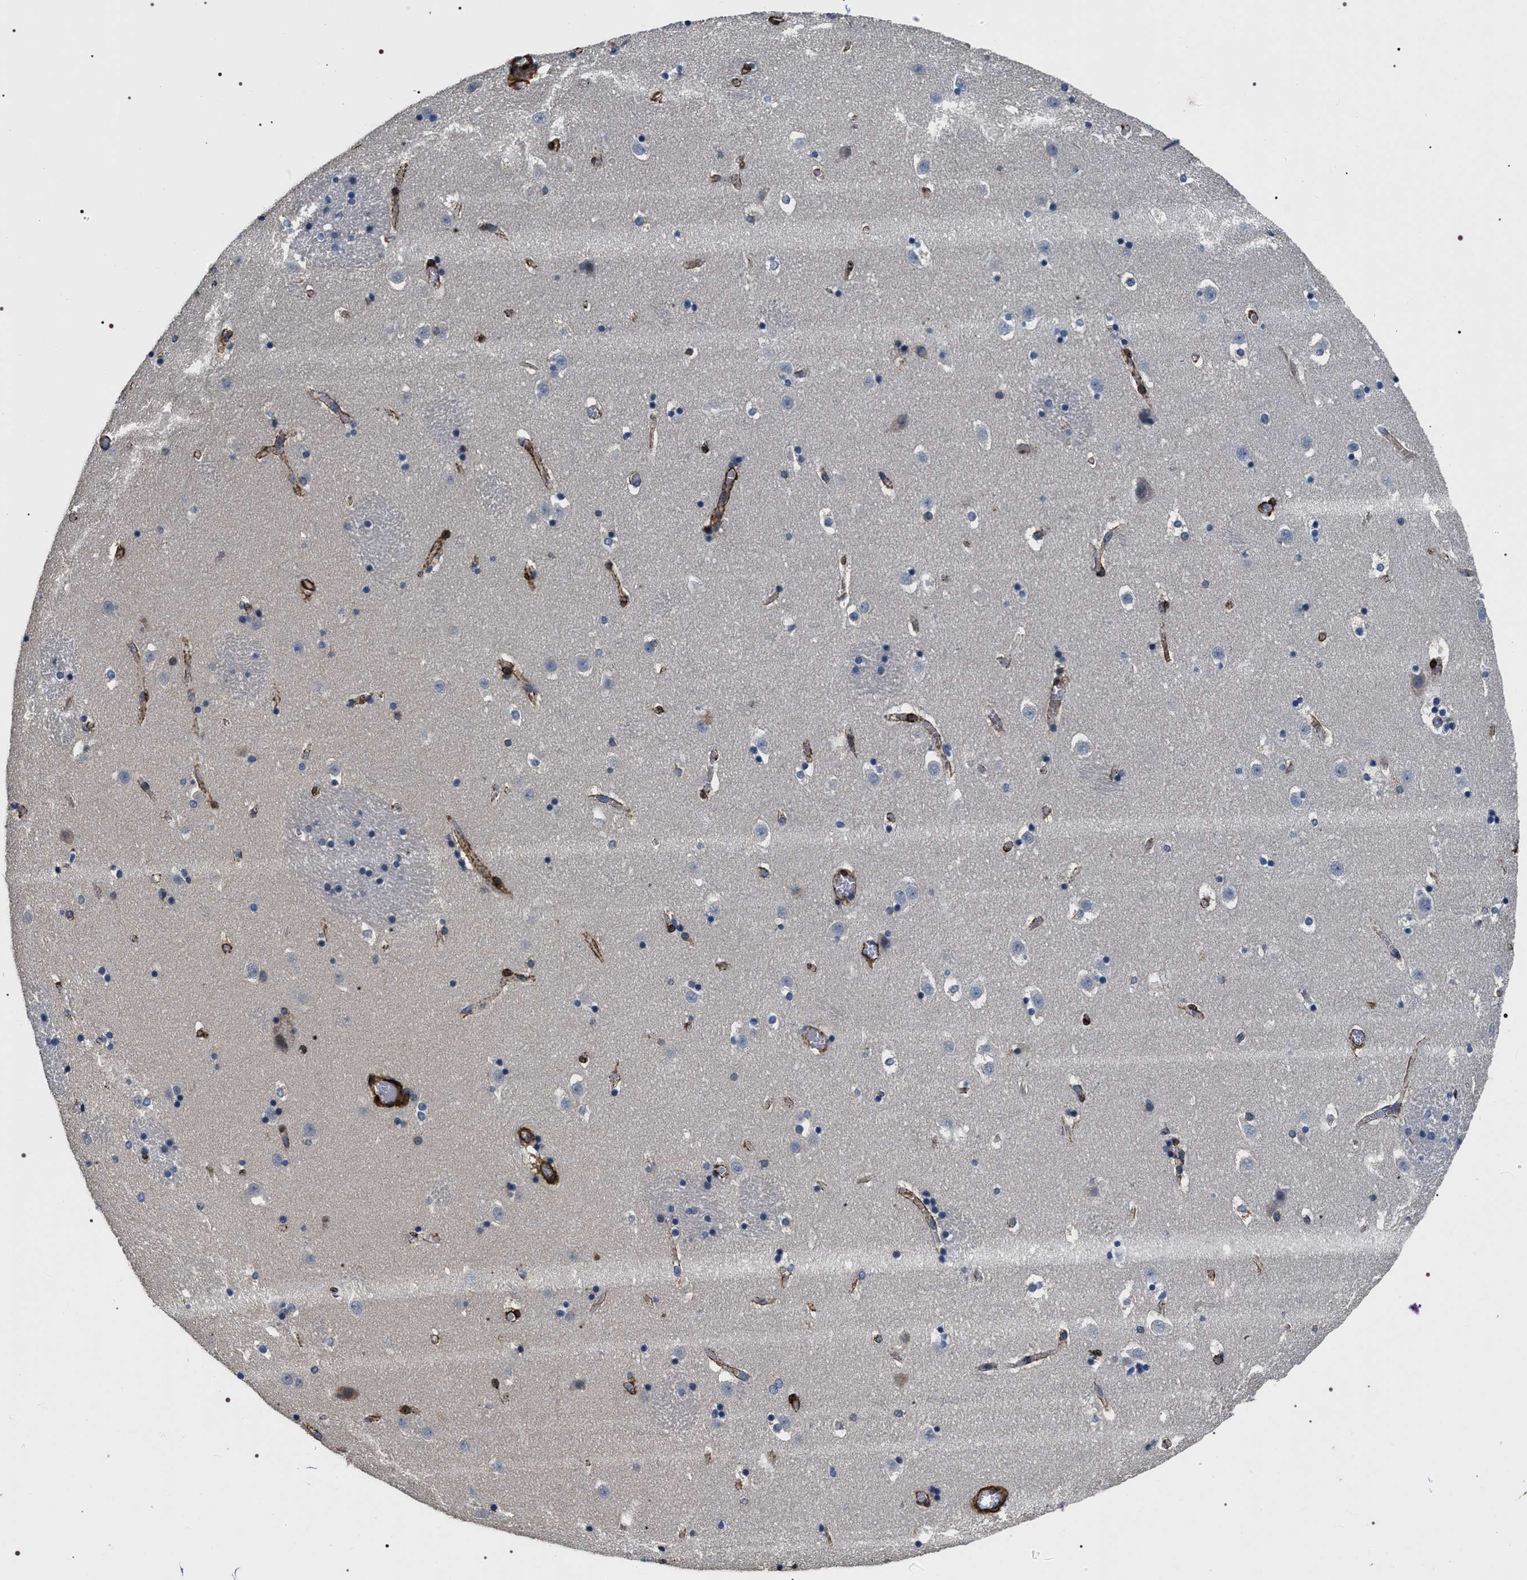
{"staining": {"intensity": "negative", "quantity": "none", "location": "none"}, "tissue": "caudate", "cell_type": "Glial cells", "image_type": "normal", "snomed": [{"axis": "morphology", "description": "Normal tissue, NOS"}, {"axis": "topography", "description": "Lateral ventricle wall"}], "caption": "This is an immunohistochemistry micrograph of normal caudate. There is no positivity in glial cells.", "gene": "ZC3HAV1L", "patient": {"sex": "male", "age": 45}}